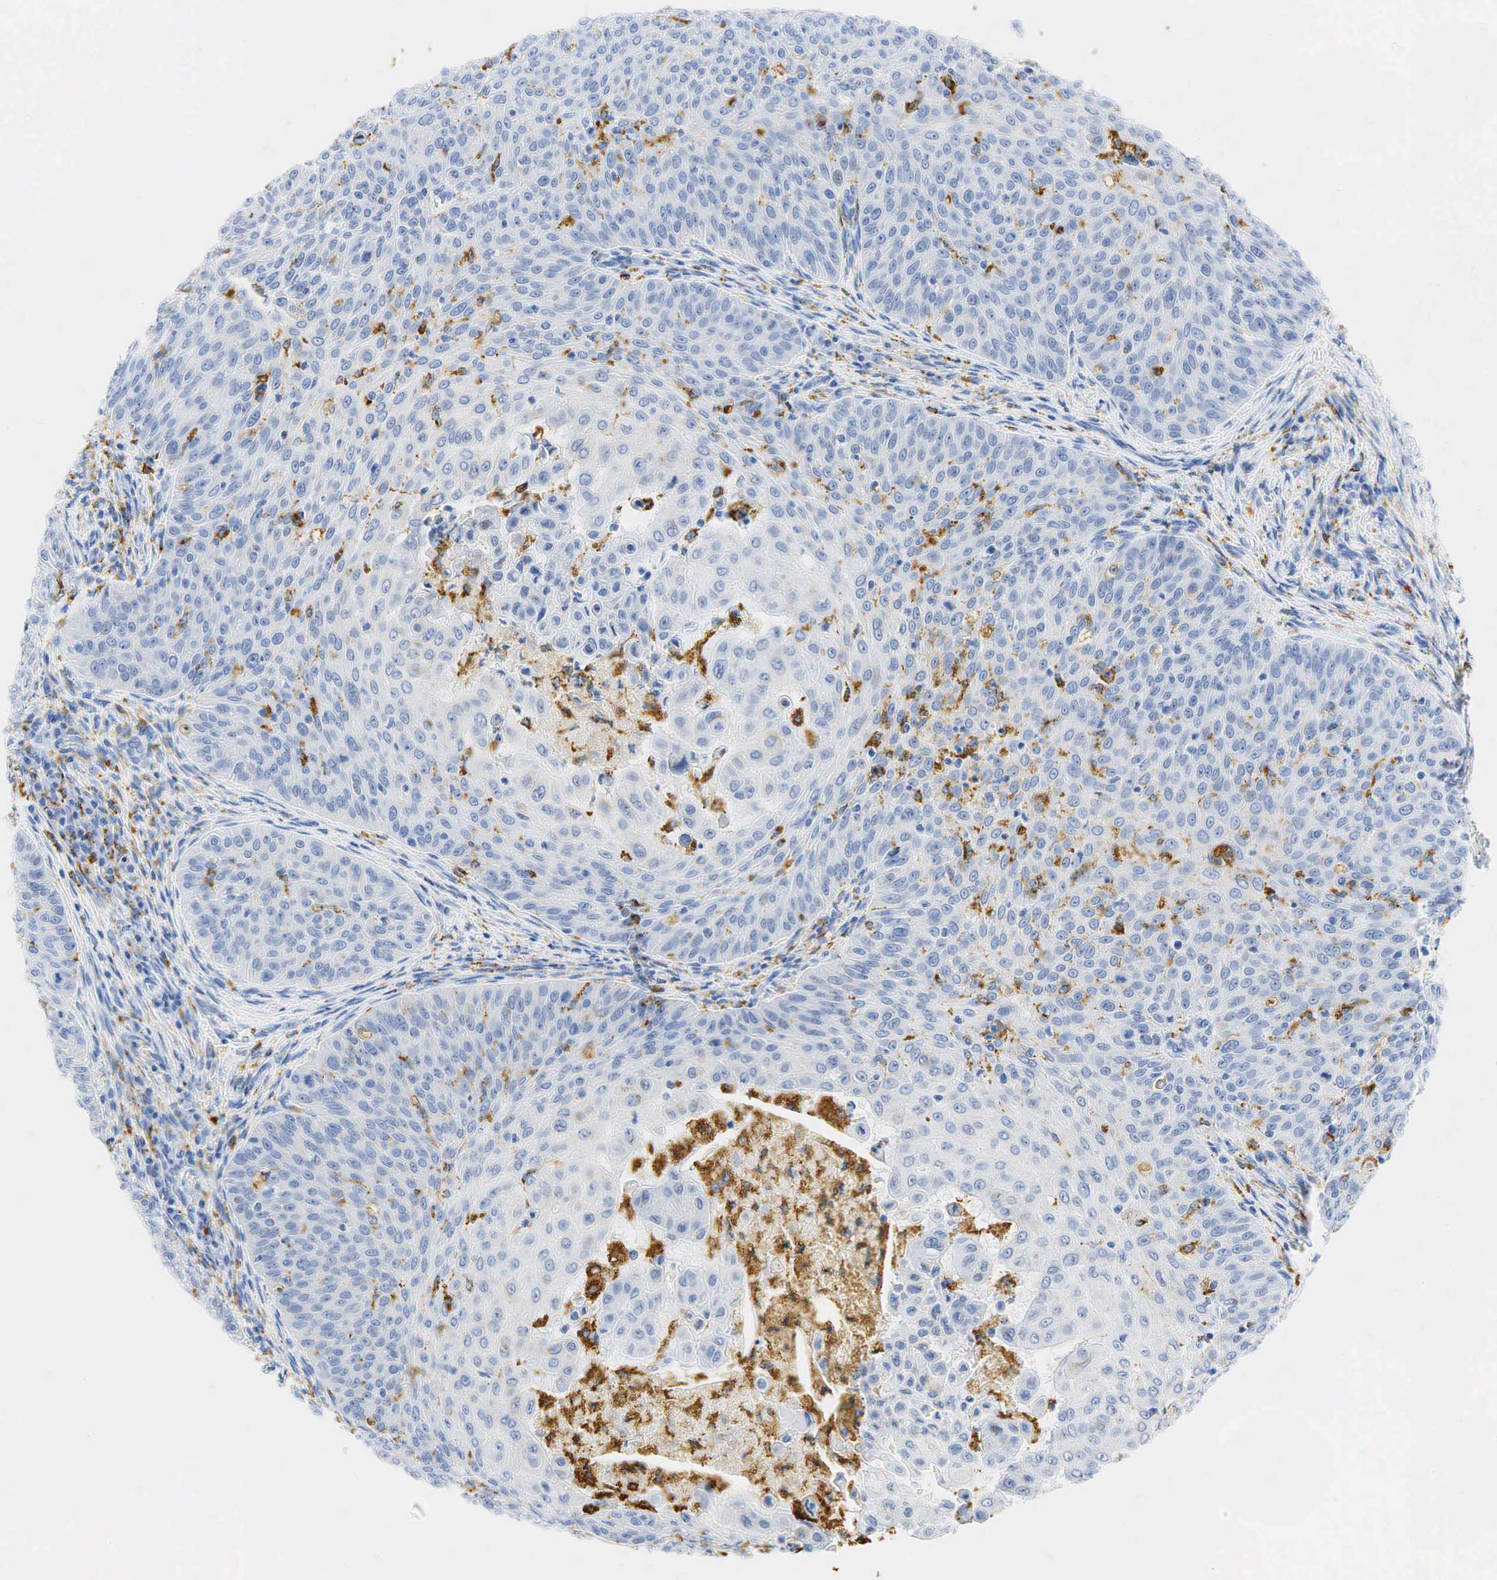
{"staining": {"intensity": "weak", "quantity": "<25%", "location": "cytoplasmic/membranous"}, "tissue": "skin cancer", "cell_type": "Tumor cells", "image_type": "cancer", "snomed": [{"axis": "morphology", "description": "Squamous cell carcinoma, NOS"}, {"axis": "topography", "description": "Skin"}], "caption": "A high-resolution image shows immunohistochemistry (IHC) staining of skin cancer, which reveals no significant expression in tumor cells.", "gene": "CD68", "patient": {"sex": "male", "age": 82}}